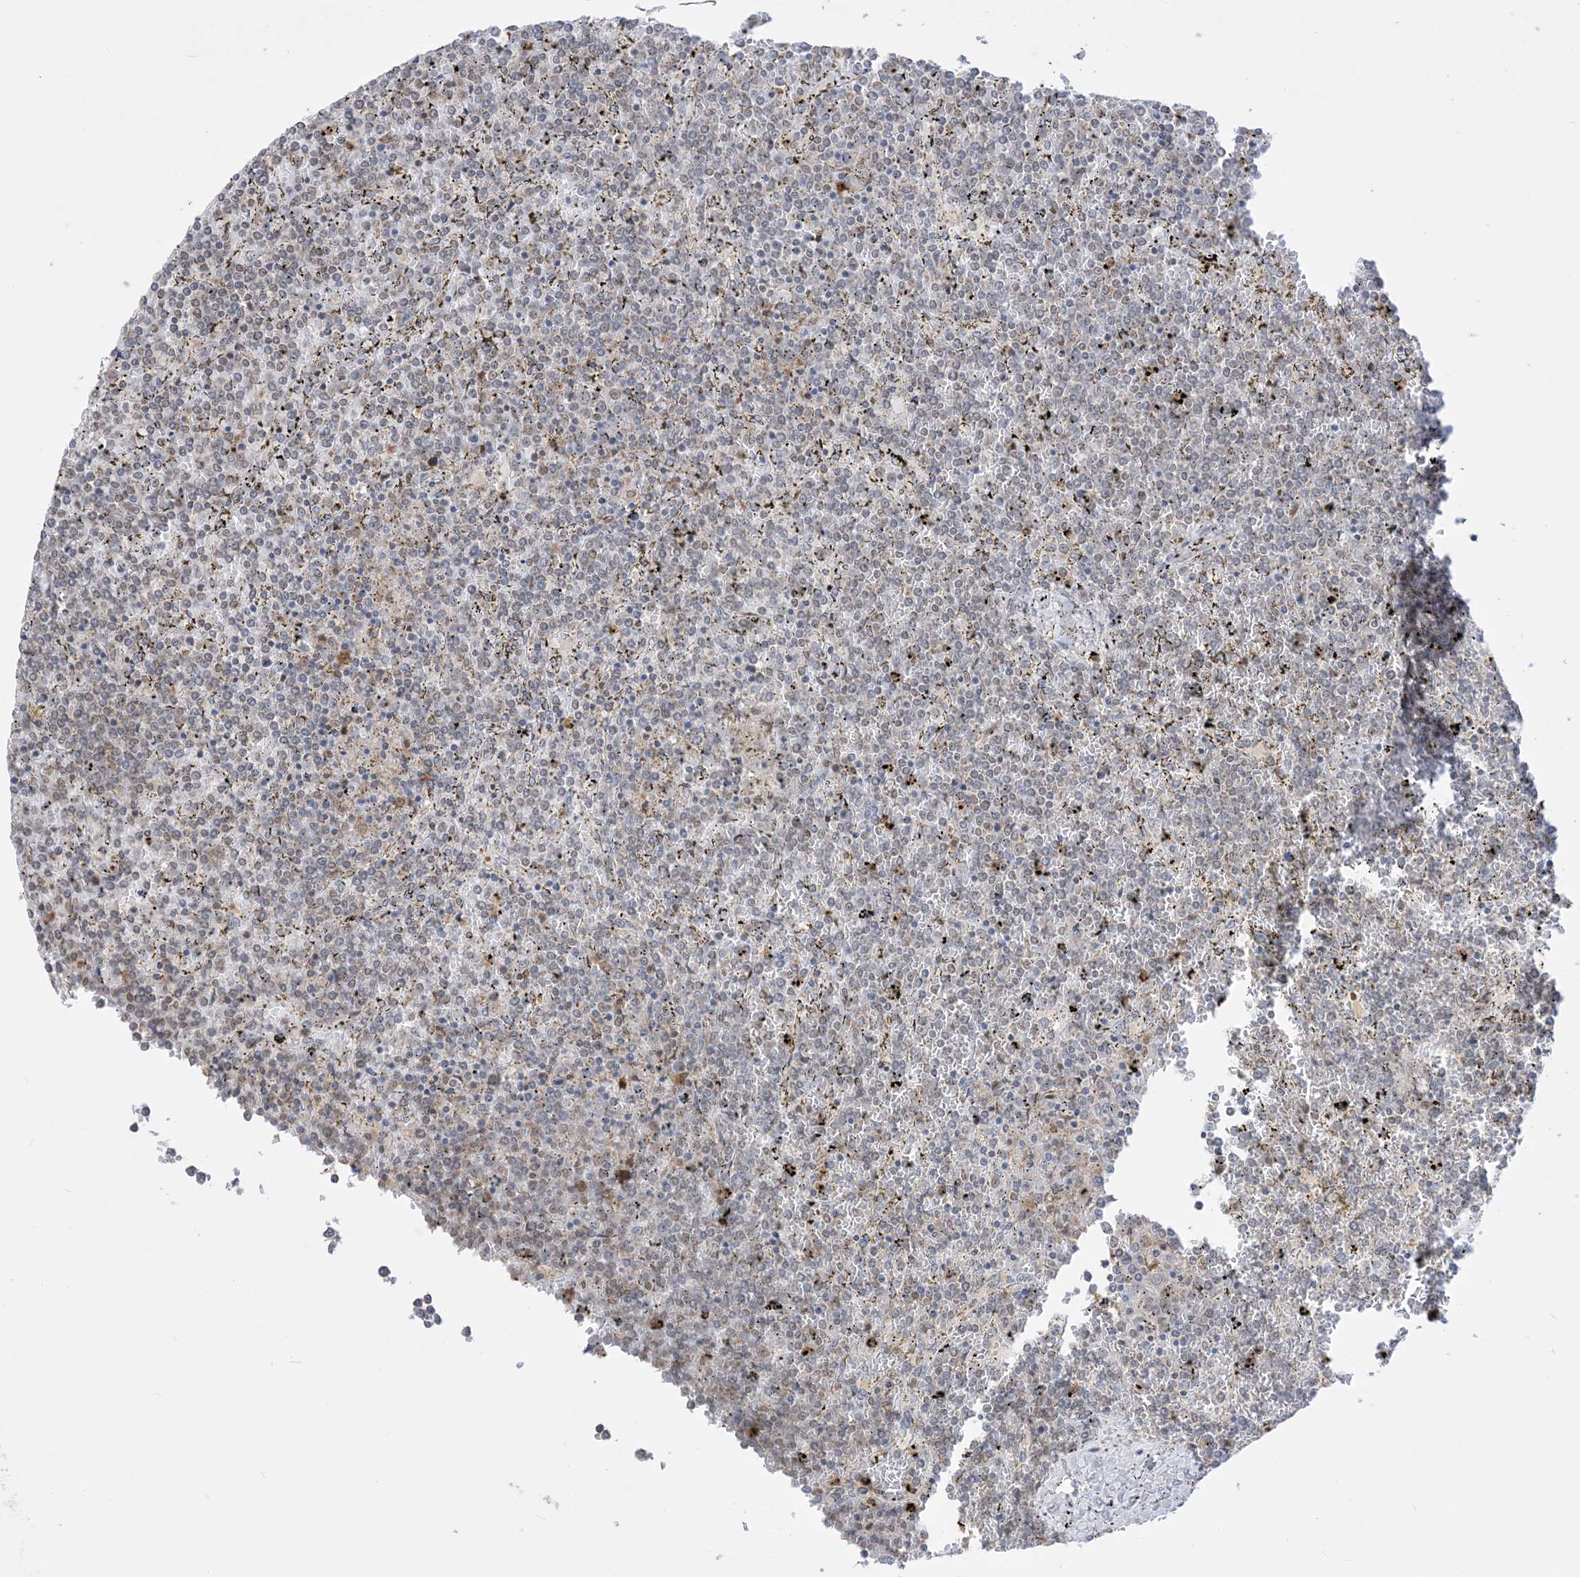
{"staining": {"intensity": "weak", "quantity": "25%-75%", "location": "cytoplasmic/membranous"}, "tissue": "lymphoma", "cell_type": "Tumor cells", "image_type": "cancer", "snomed": [{"axis": "morphology", "description": "Malignant lymphoma, non-Hodgkin's type, Low grade"}, {"axis": "topography", "description": "Spleen"}], "caption": "Lymphoma stained with a protein marker reveals weak staining in tumor cells.", "gene": "KANSL3", "patient": {"sex": "female", "age": 19}}